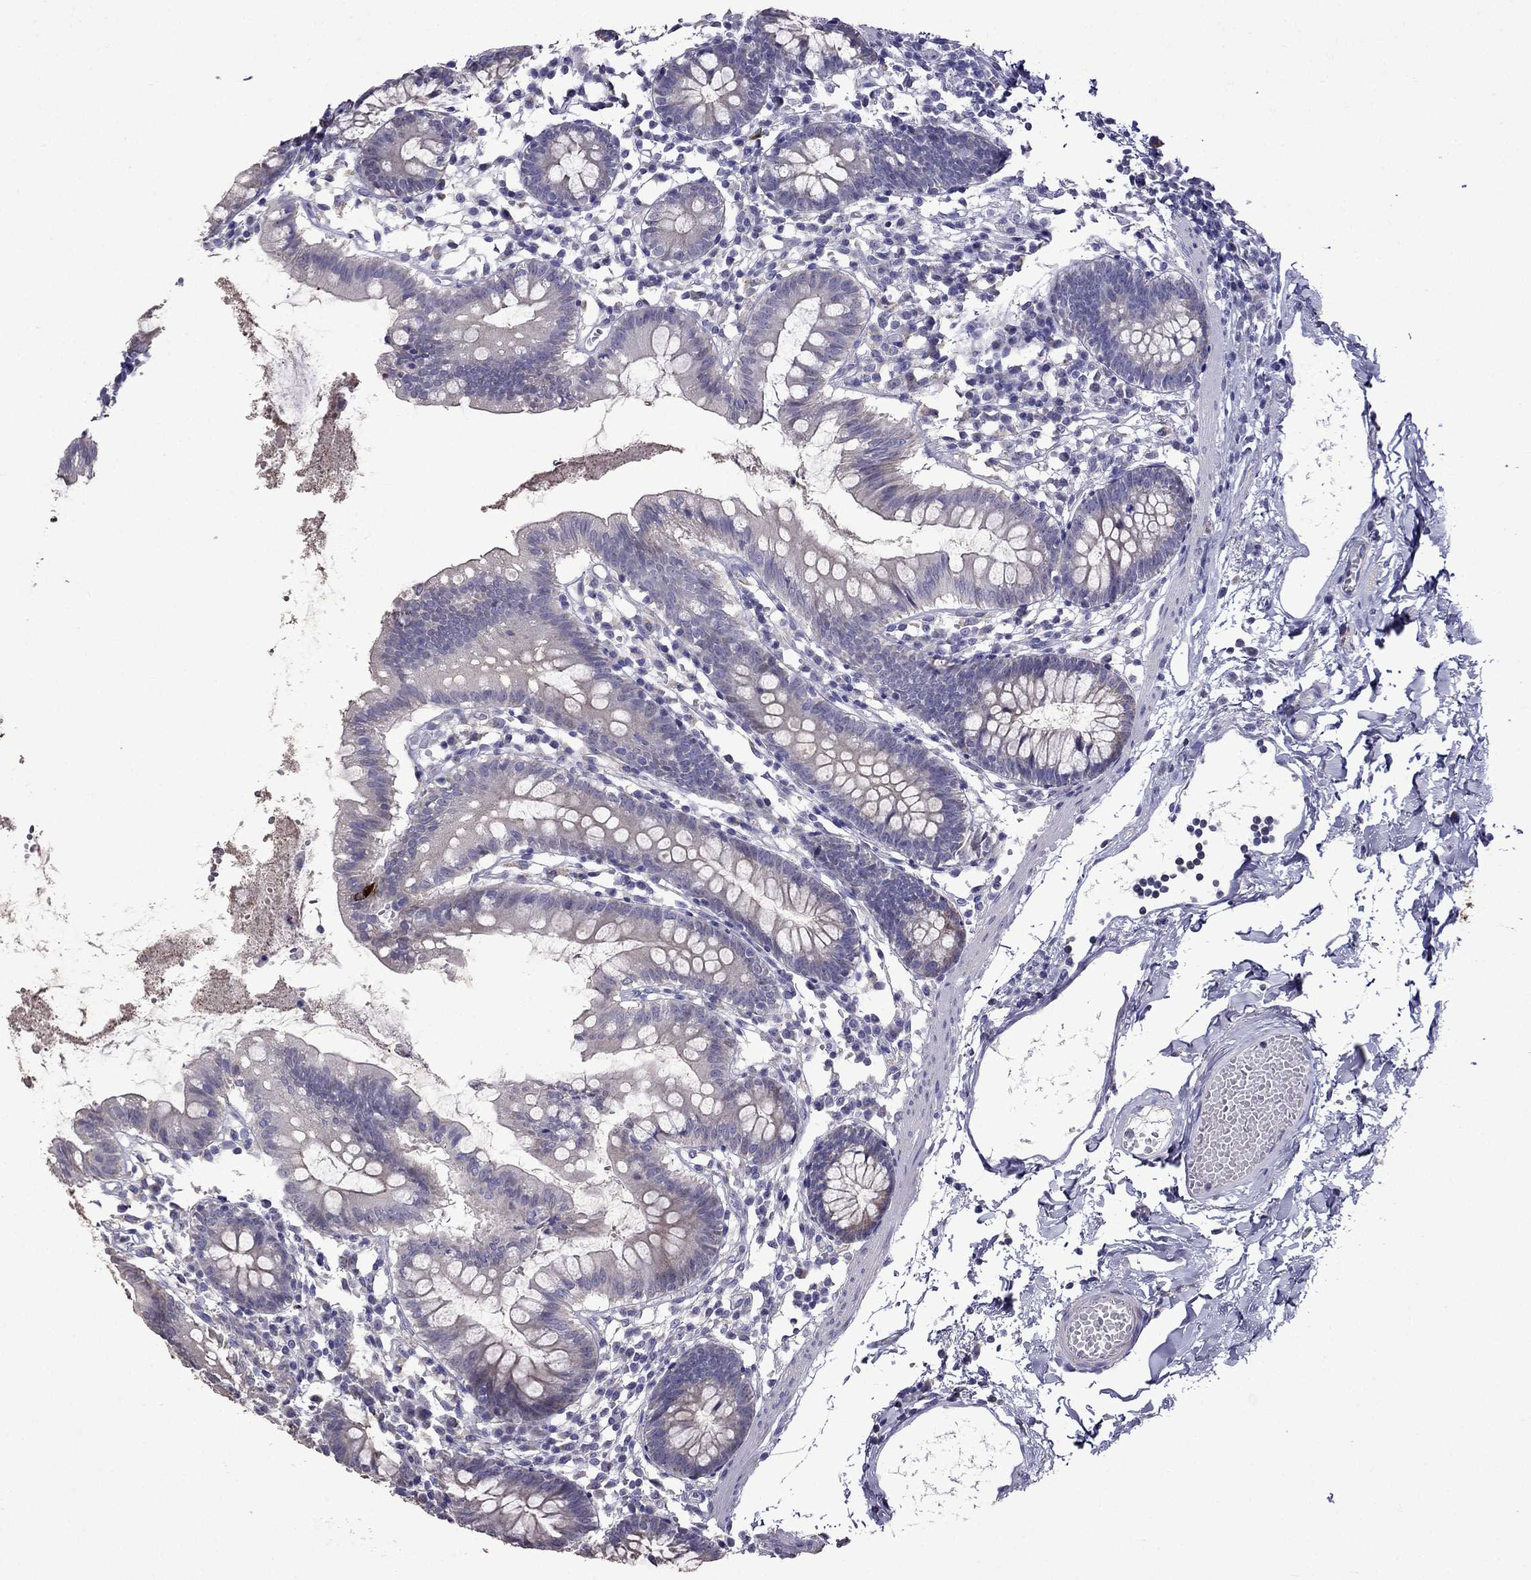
{"staining": {"intensity": "strong", "quantity": "<25%", "location": "cytoplasmic/membranous"}, "tissue": "small intestine", "cell_type": "Glandular cells", "image_type": "normal", "snomed": [{"axis": "morphology", "description": "Normal tissue, NOS"}, {"axis": "topography", "description": "Small intestine"}], "caption": "Small intestine stained with DAB immunohistochemistry shows medium levels of strong cytoplasmic/membranous staining in approximately <25% of glandular cells.", "gene": "AK5", "patient": {"sex": "female", "age": 90}}